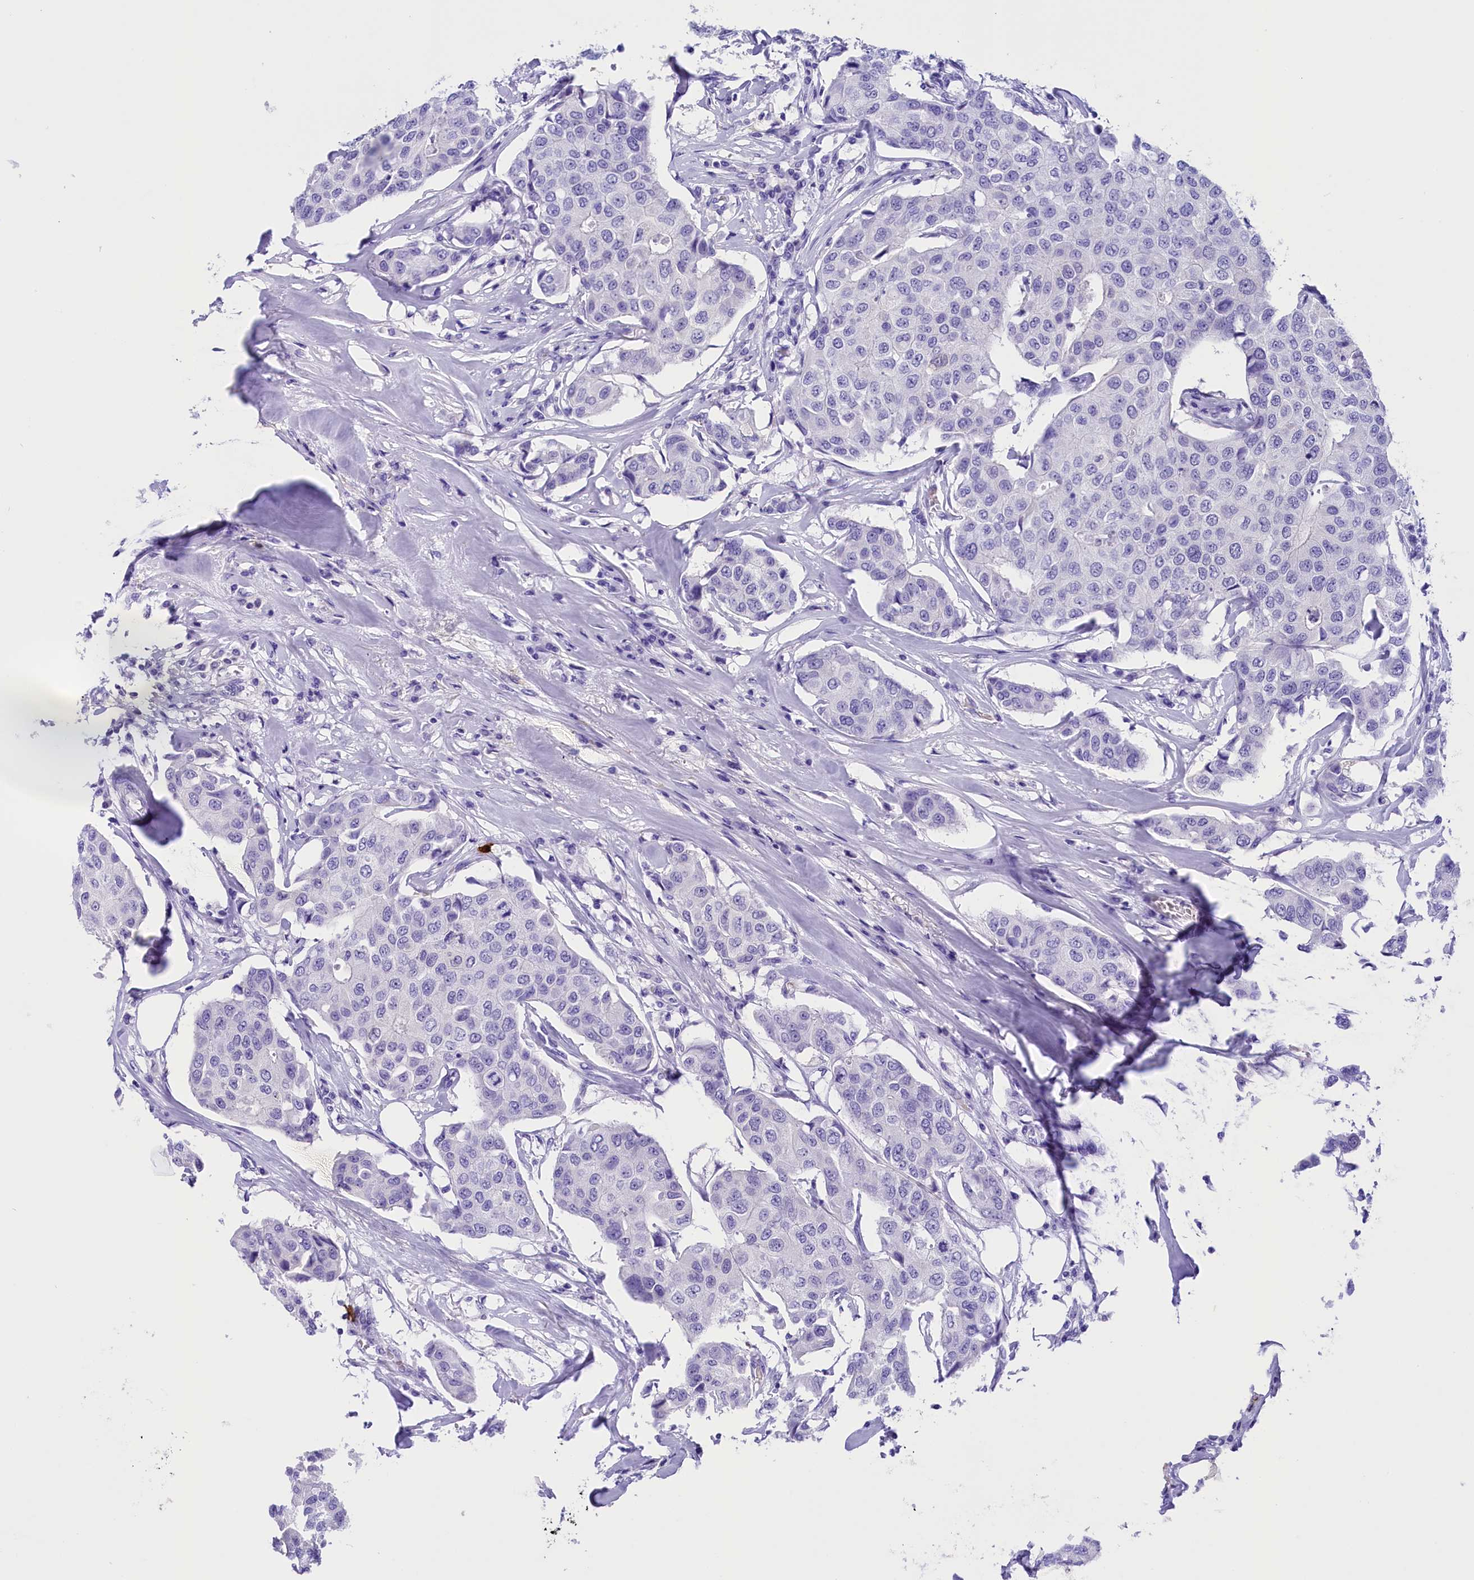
{"staining": {"intensity": "negative", "quantity": "none", "location": "none"}, "tissue": "breast cancer", "cell_type": "Tumor cells", "image_type": "cancer", "snomed": [{"axis": "morphology", "description": "Duct carcinoma"}, {"axis": "topography", "description": "Breast"}], "caption": "The photomicrograph demonstrates no staining of tumor cells in breast intraductal carcinoma.", "gene": "CLC", "patient": {"sex": "female", "age": 80}}